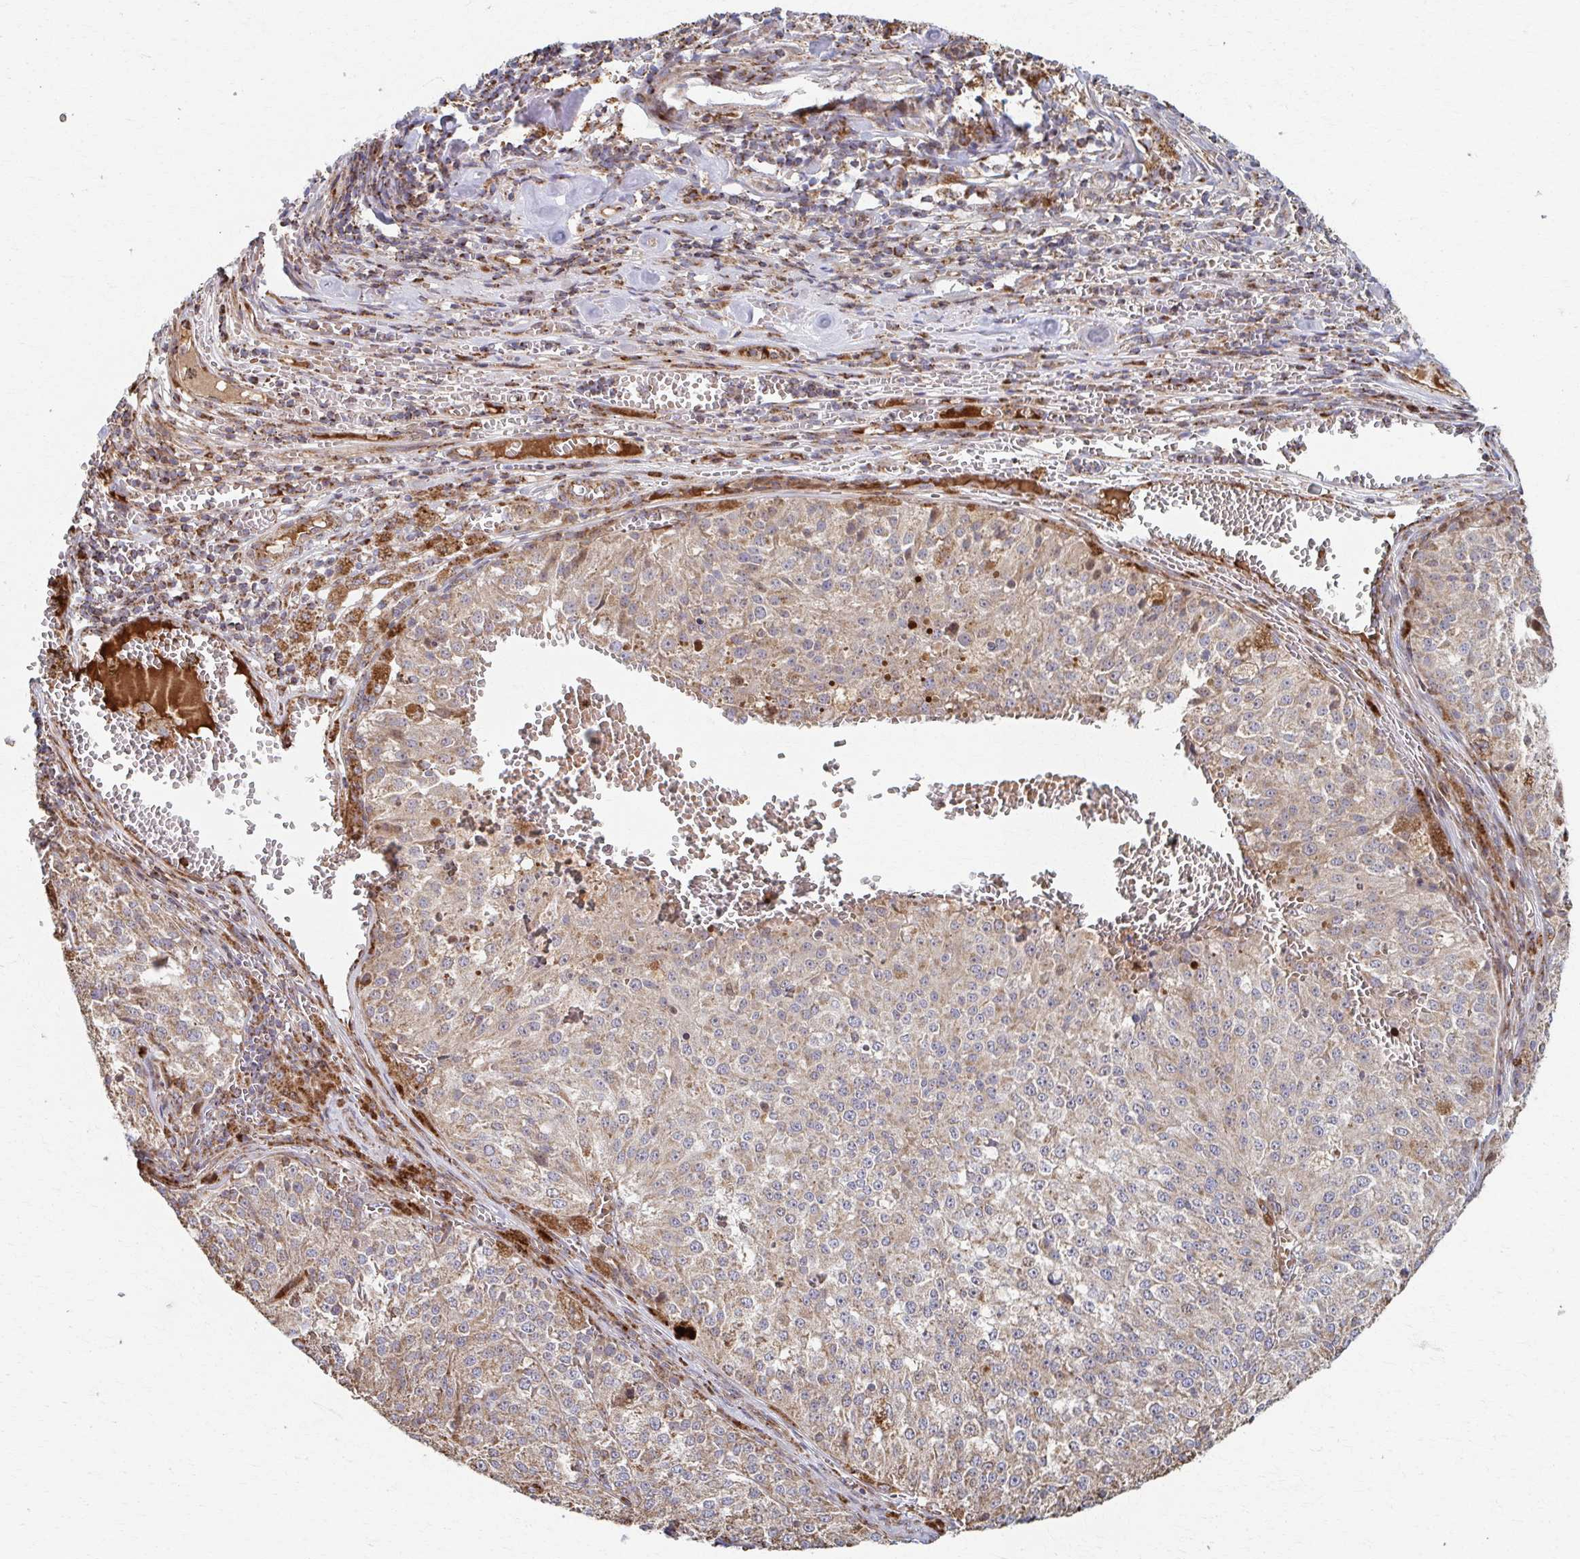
{"staining": {"intensity": "weak", "quantity": "25%-75%", "location": "cytoplasmic/membranous"}, "tissue": "melanoma", "cell_type": "Tumor cells", "image_type": "cancer", "snomed": [{"axis": "morphology", "description": "Malignant melanoma, Metastatic site"}, {"axis": "topography", "description": "Lymph node"}], "caption": "The photomicrograph exhibits staining of malignant melanoma (metastatic site), revealing weak cytoplasmic/membranous protein staining (brown color) within tumor cells.", "gene": "SAT1", "patient": {"sex": "female", "age": 64}}